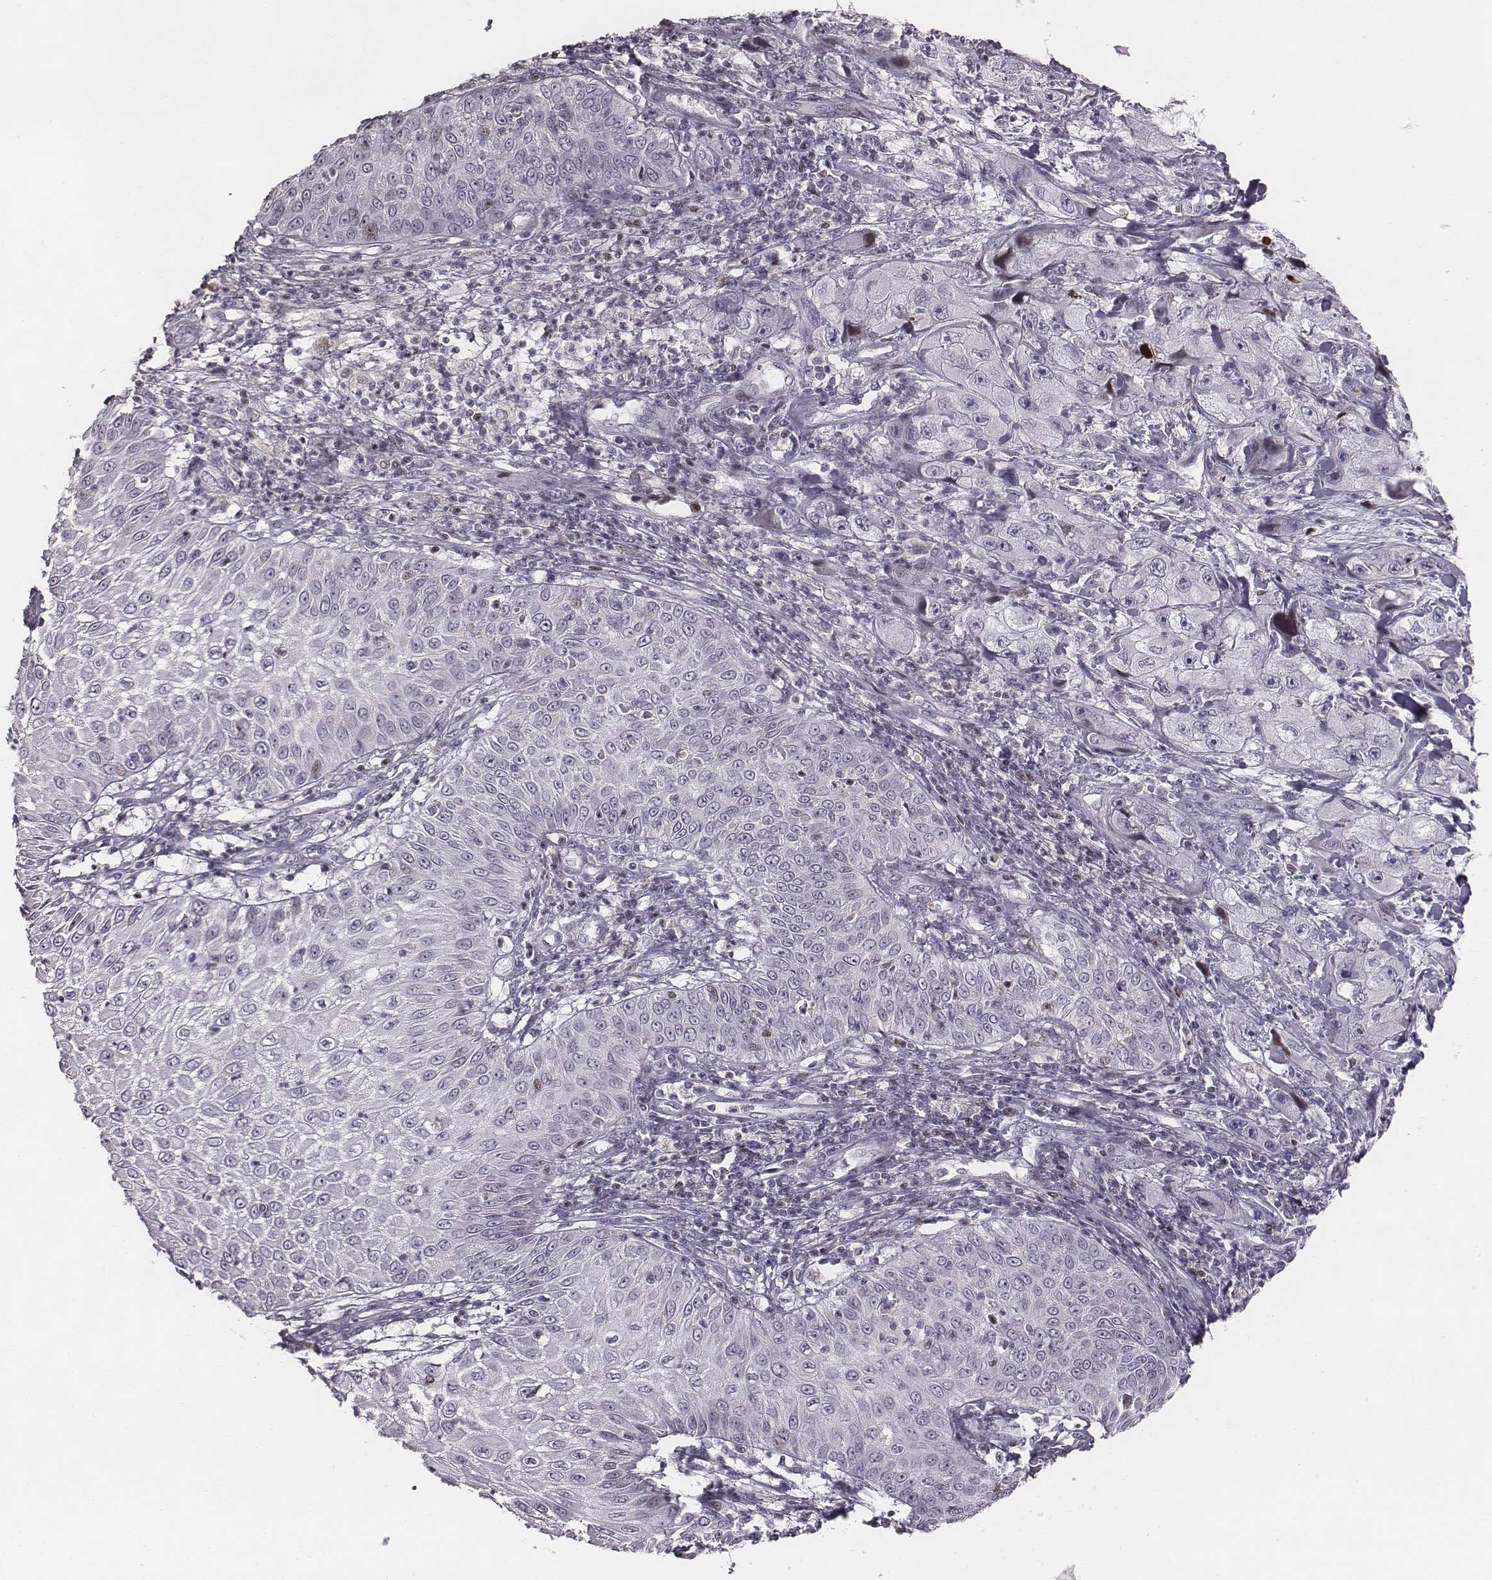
{"staining": {"intensity": "negative", "quantity": "none", "location": "none"}, "tissue": "skin cancer", "cell_type": "Tumor cells", "image_type": "cancer", "snomed": [{"axis": "morphology", "description": "Squamous cell carcinoma, NOS"}, {"axis": "topography", "description": "Skin"}, {"axis": "topography", "description": "Subcutis"}], "caption": "High power microscopy micrograph of an immunohistochemistry (IHC) photomicrograph of skin cancer, revealing no significant staining in tumor cells.", "gene": "NDC1", "patient": {"sex": "male", "age": 73}}